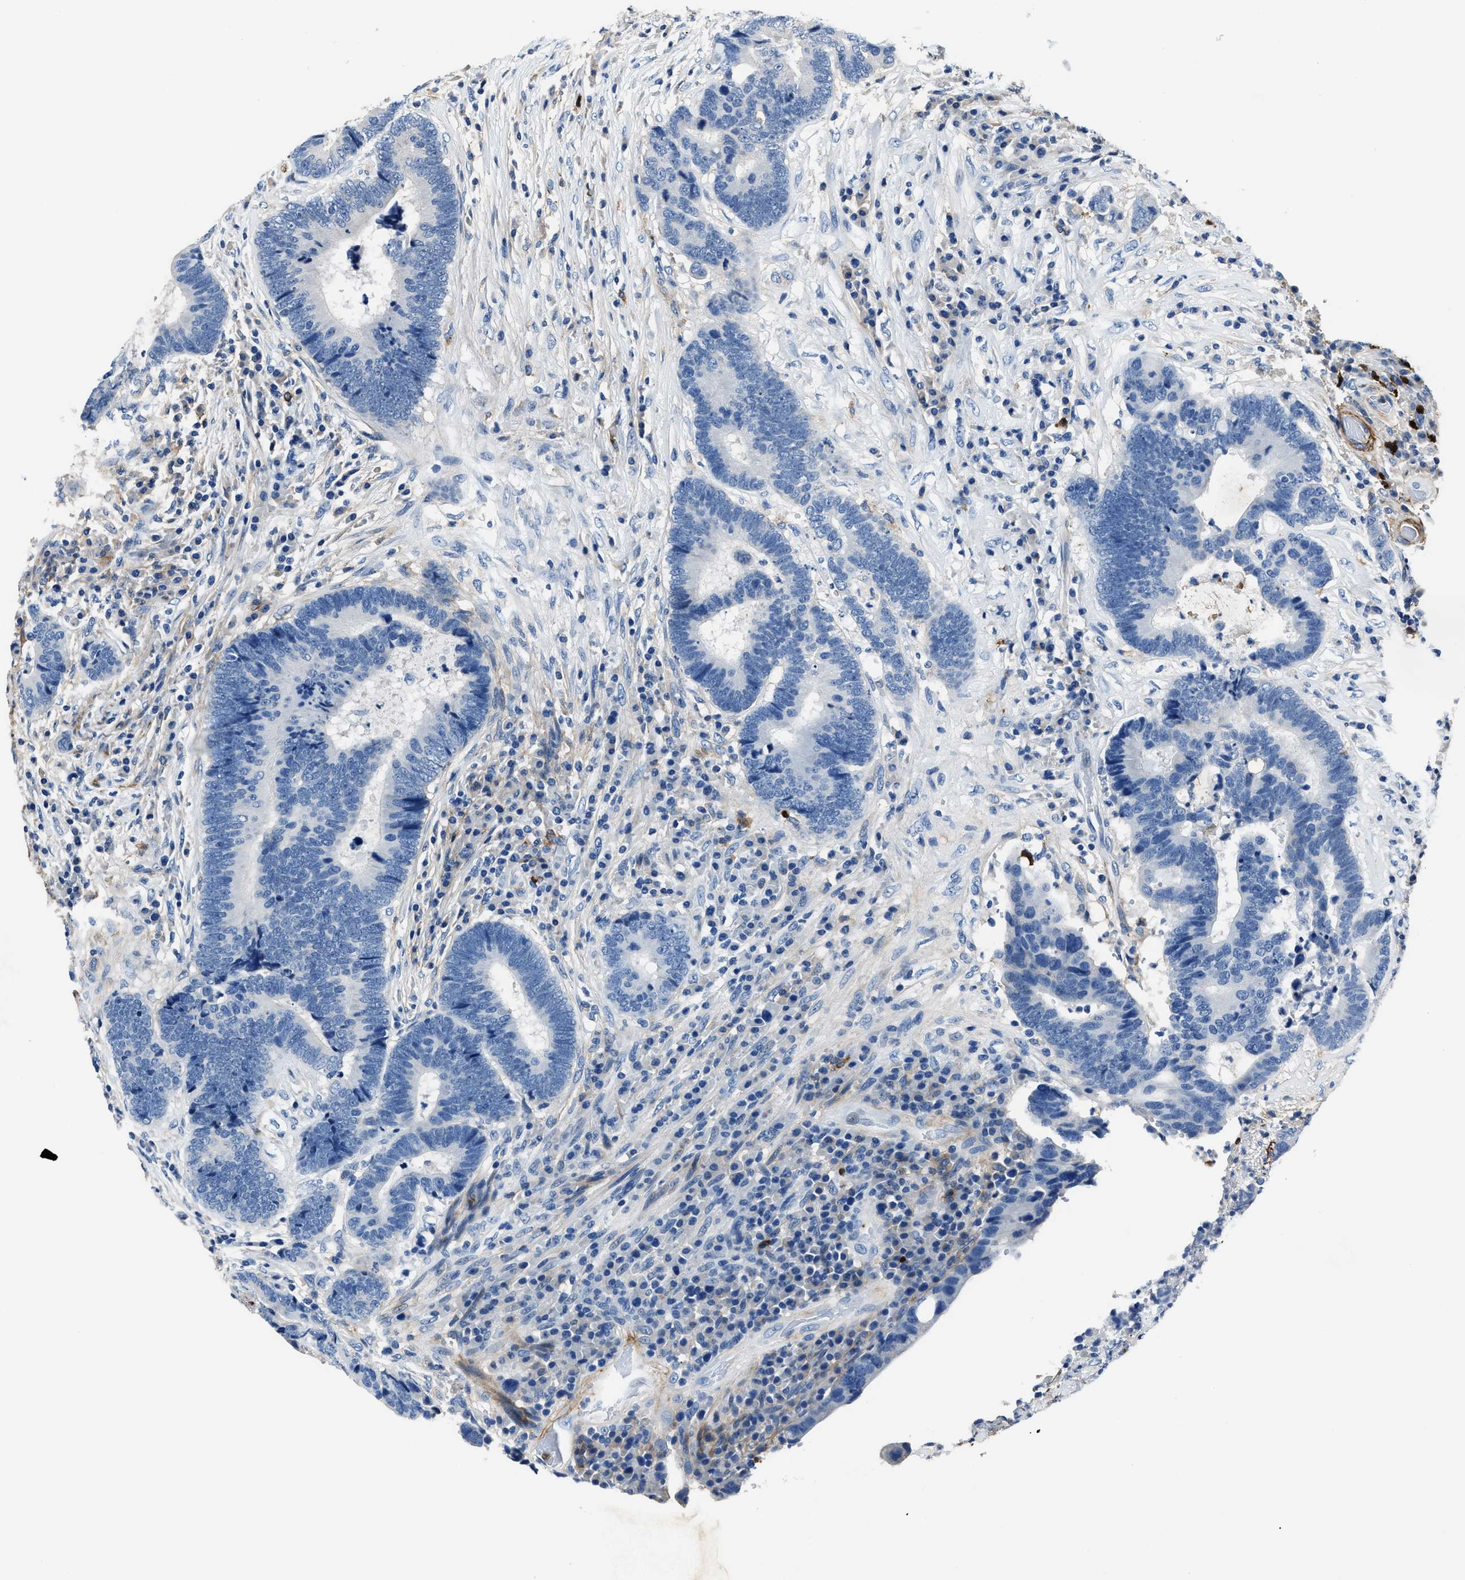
{"staining": {"intensity": "negative", "quantity": "none", "location": "none"}, "tissue": "colorectal cancer", "cell_type": "Tumor cells", "image_type": "cancer", "snomed": [{"axis": "morphology", "description": "Adenocarcinoma, NOS"}, {"axis": "topography", "description": "Rectum"}], "caption": "Histopathology image shows no protein expression in tumor cells of adenocarcinoma (colorectal) tissue.", "gene": "FGL2", "patient": {"sex": "female", "age": 89}}